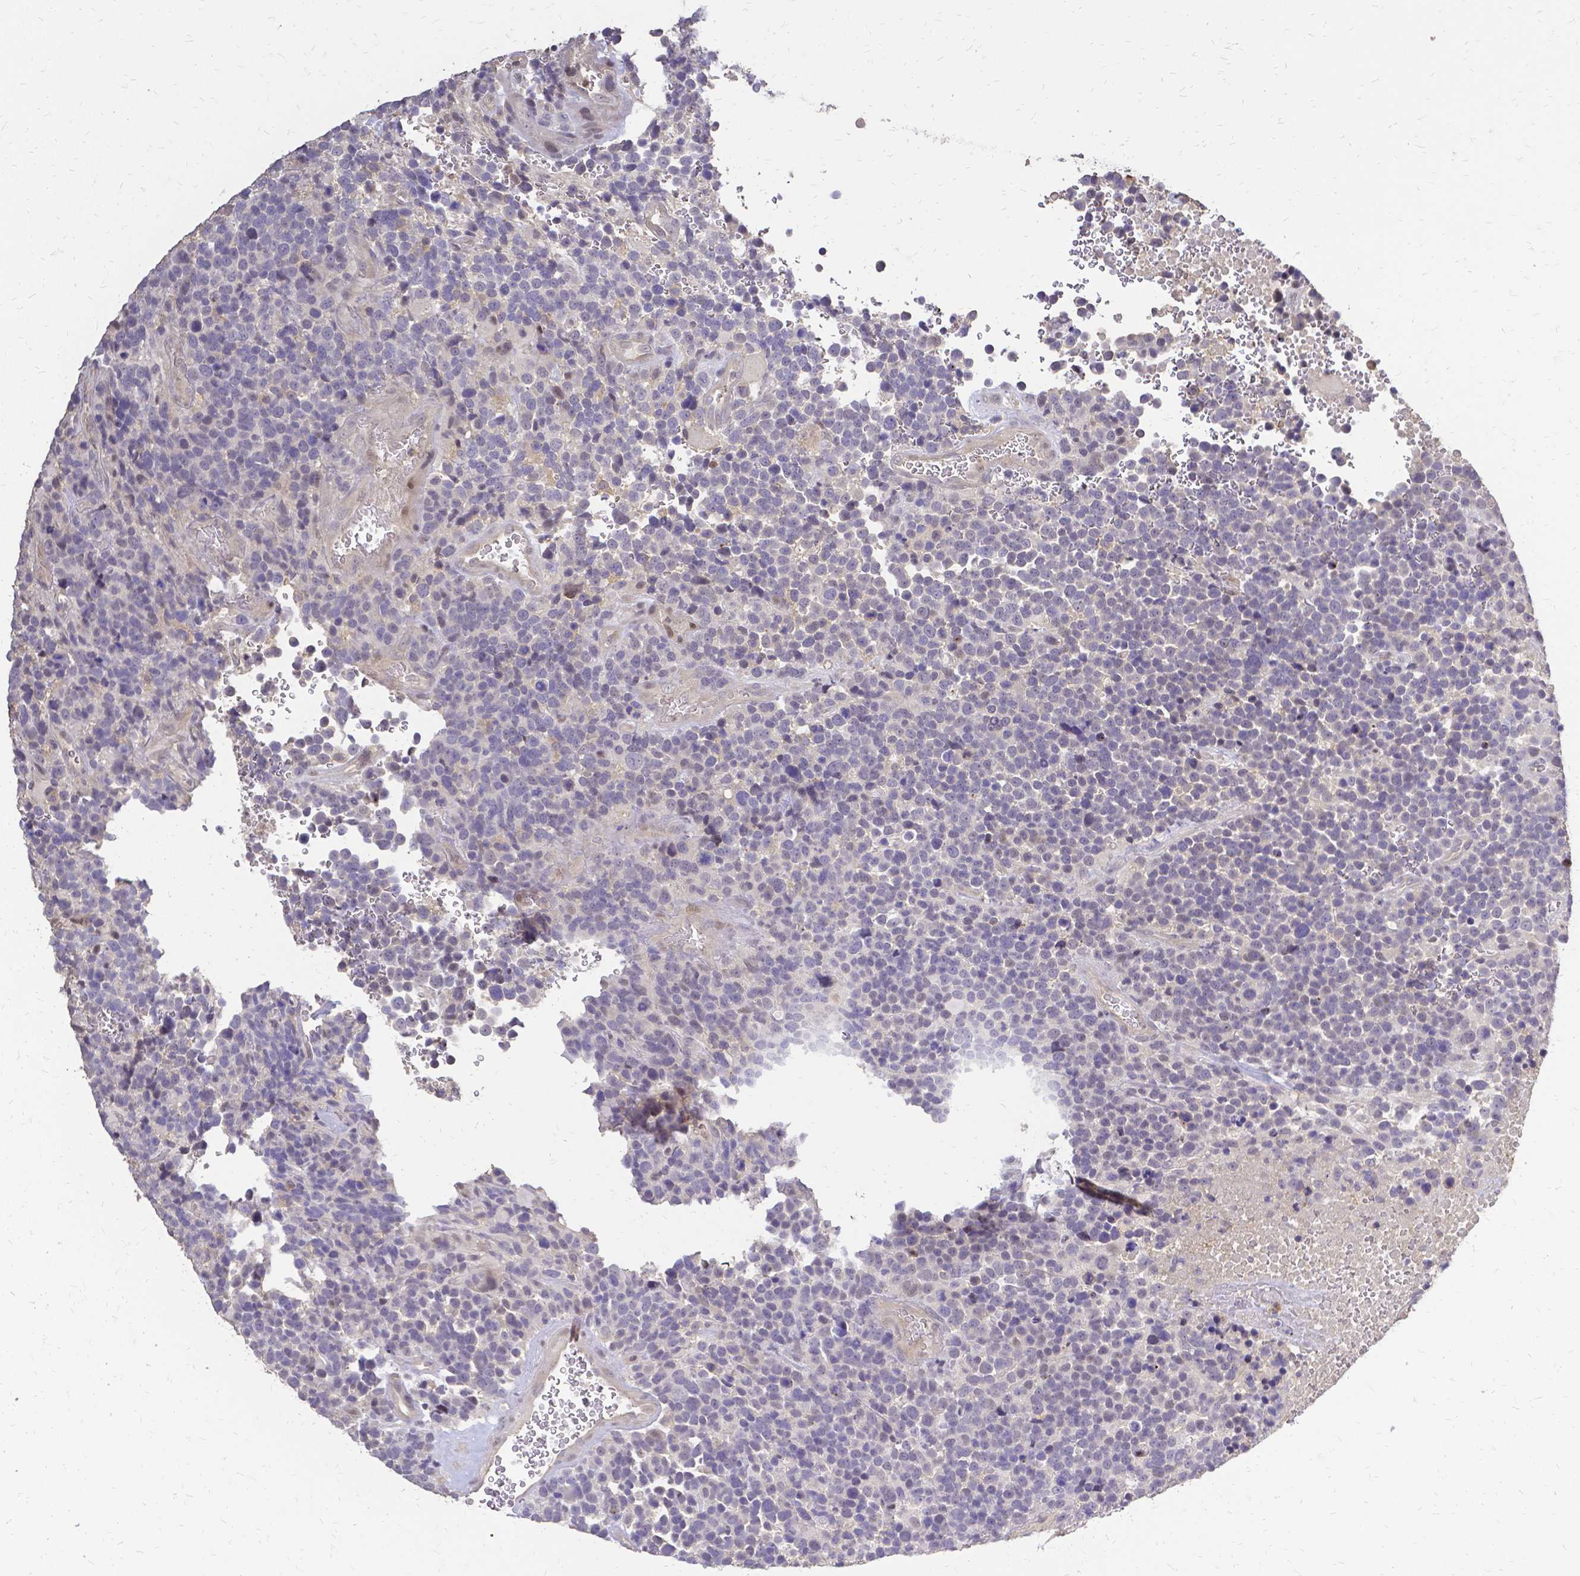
{"staining": {"intensity": "negative", "quantity": "none", "location": "none"}, "tissue": "glioma", "cell_type": "Tumor cells", "image_type": "cancer", "snomed": [{"axis": "morphology", "description": "Glioma, malignant, High grade"}, {"axis": "topography", "description": "Brain"}], "caption": "There is no significant staining in tumor cells of glioma.", "gene": "CIB1", "patient": {"sex": "male", "age": 33}}